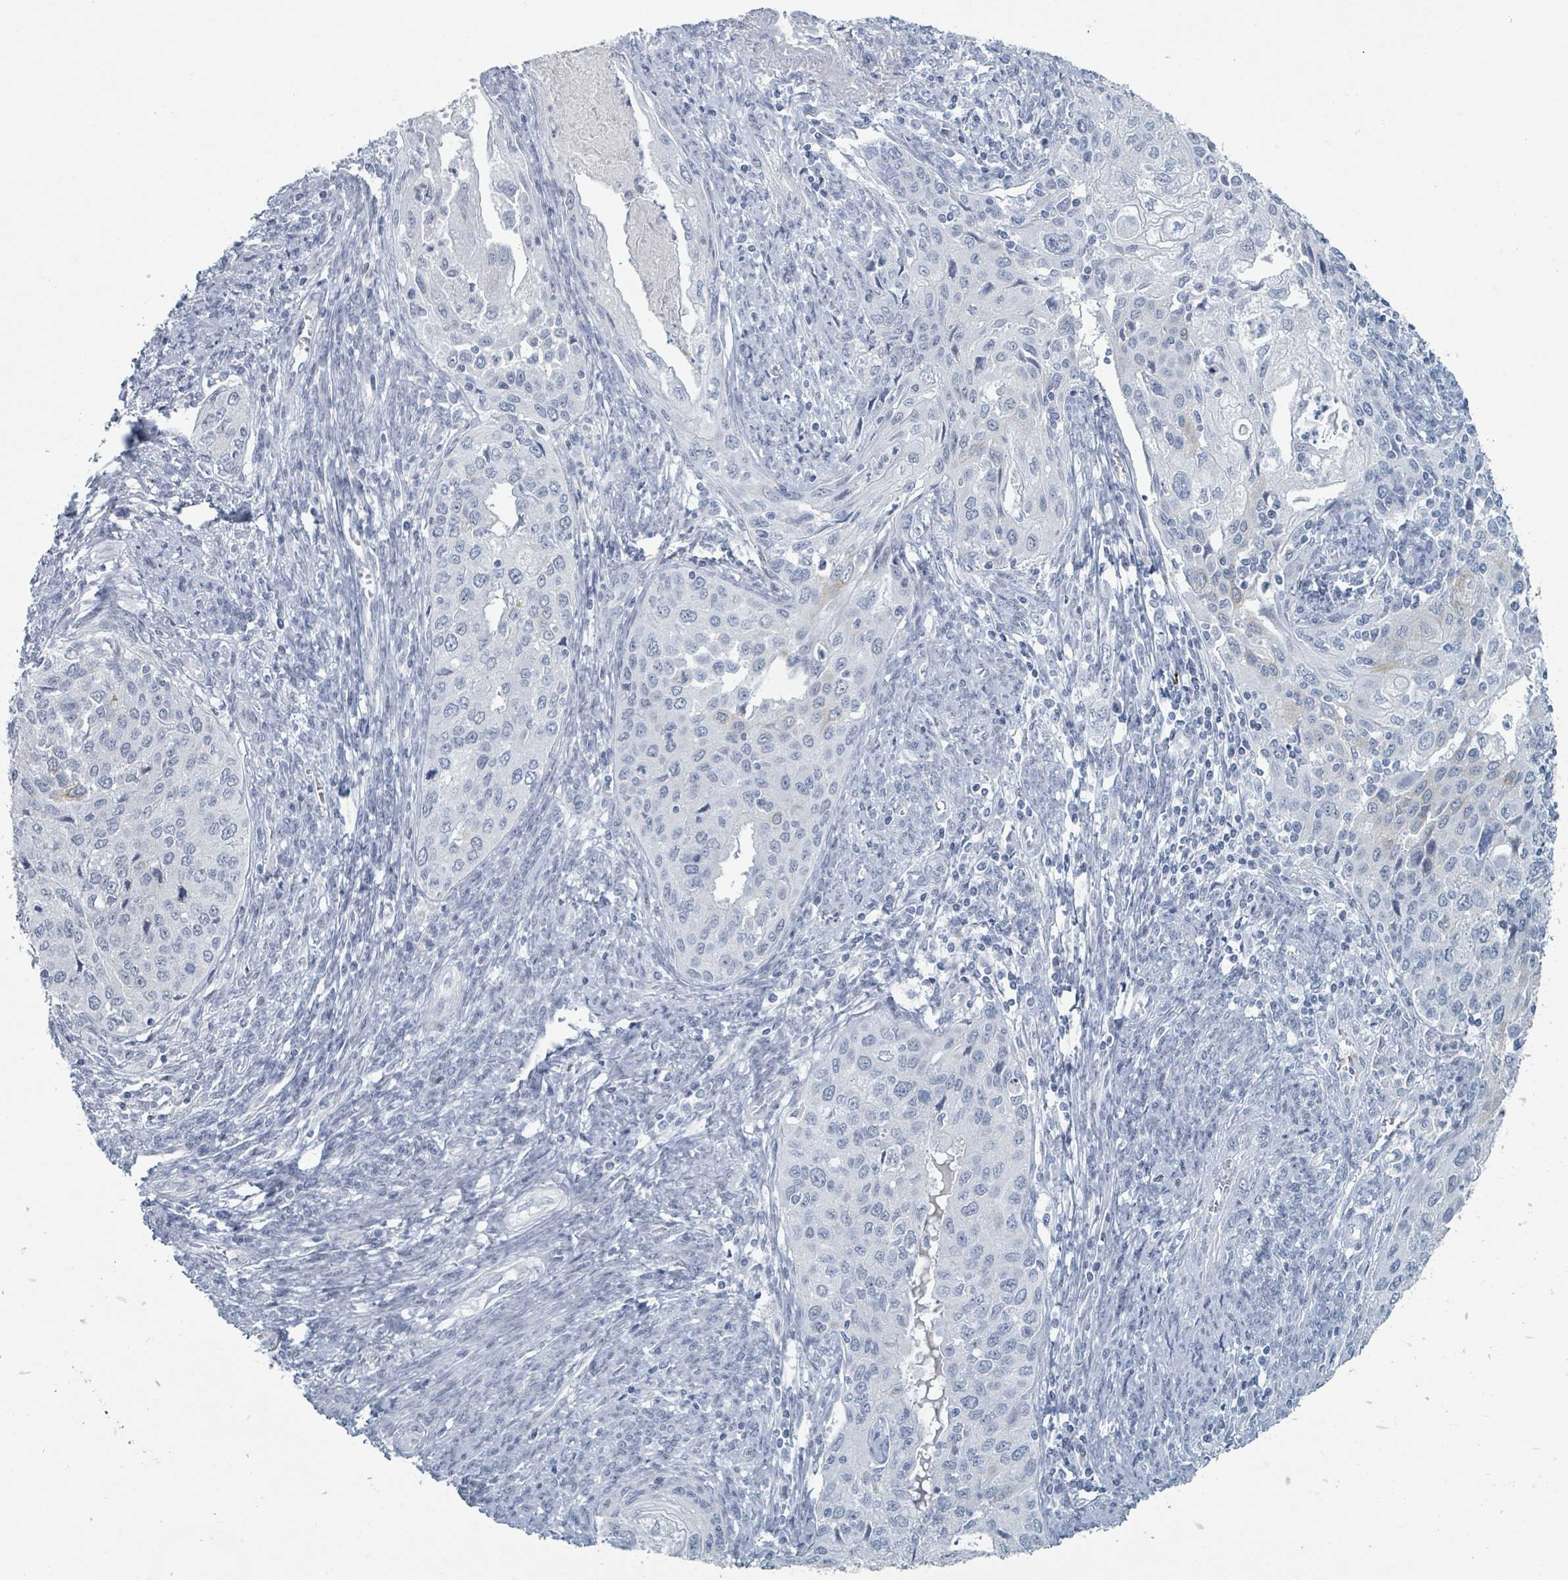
{"staining": {"intensity": "negative", "quantity": "none", "location": "none"}, "tissue": "cervical cancer", "cell_type": "Tumor cells", "image_type": "cancer", "snomed": [{"axis": "morphology", "description": "Squamous cell carcinoma, NOS"}, {"axis": "topography", "description": "Cervix"}], "caption": "Cervical cancer was stained to show a protein in brown. There is no significant staining in tumor cells.", "gene": "GPR15LG", "patient": {"sex": "female", "age": 67}}